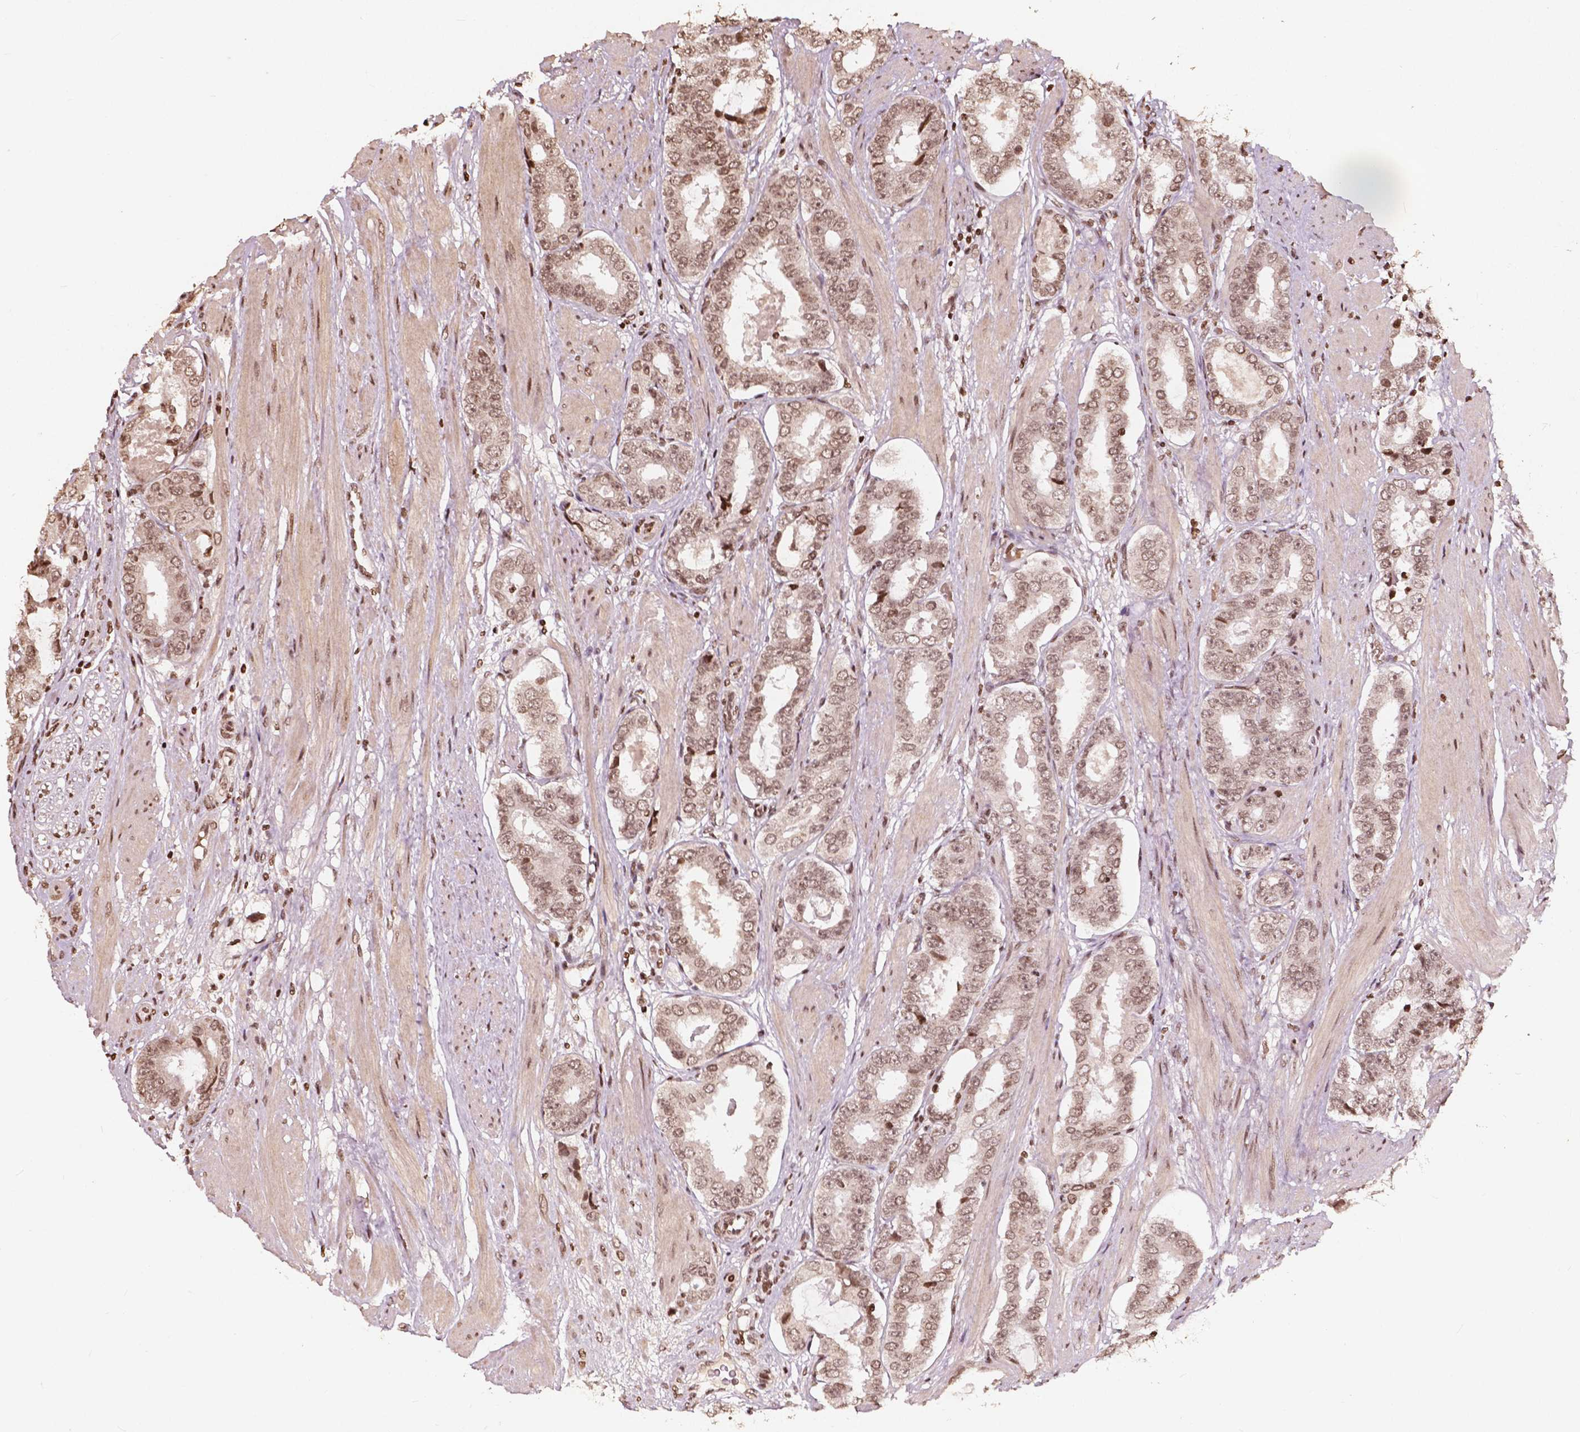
{"staining": {"intensity": "moderate", "quantity": ">75%", "location": "nuclear"}, "tissue": "prostate cancer", "cell_type": "Tumor cells", "image_type": "cancer", "snomed": [{"axis": "morphology", "description": "Adenocarcinoma, High grade"}, {"axis": "topography", "description": "Prostate"}], "caption": "Moderate nuclear expression is present in approximately >75% of tumor cells in prostate cancer. Ihc stains the protein of interest in brown and the nuclei are stained blue.", "gene": "H3C14", "patient": {"sex": "male", "age": 63}}